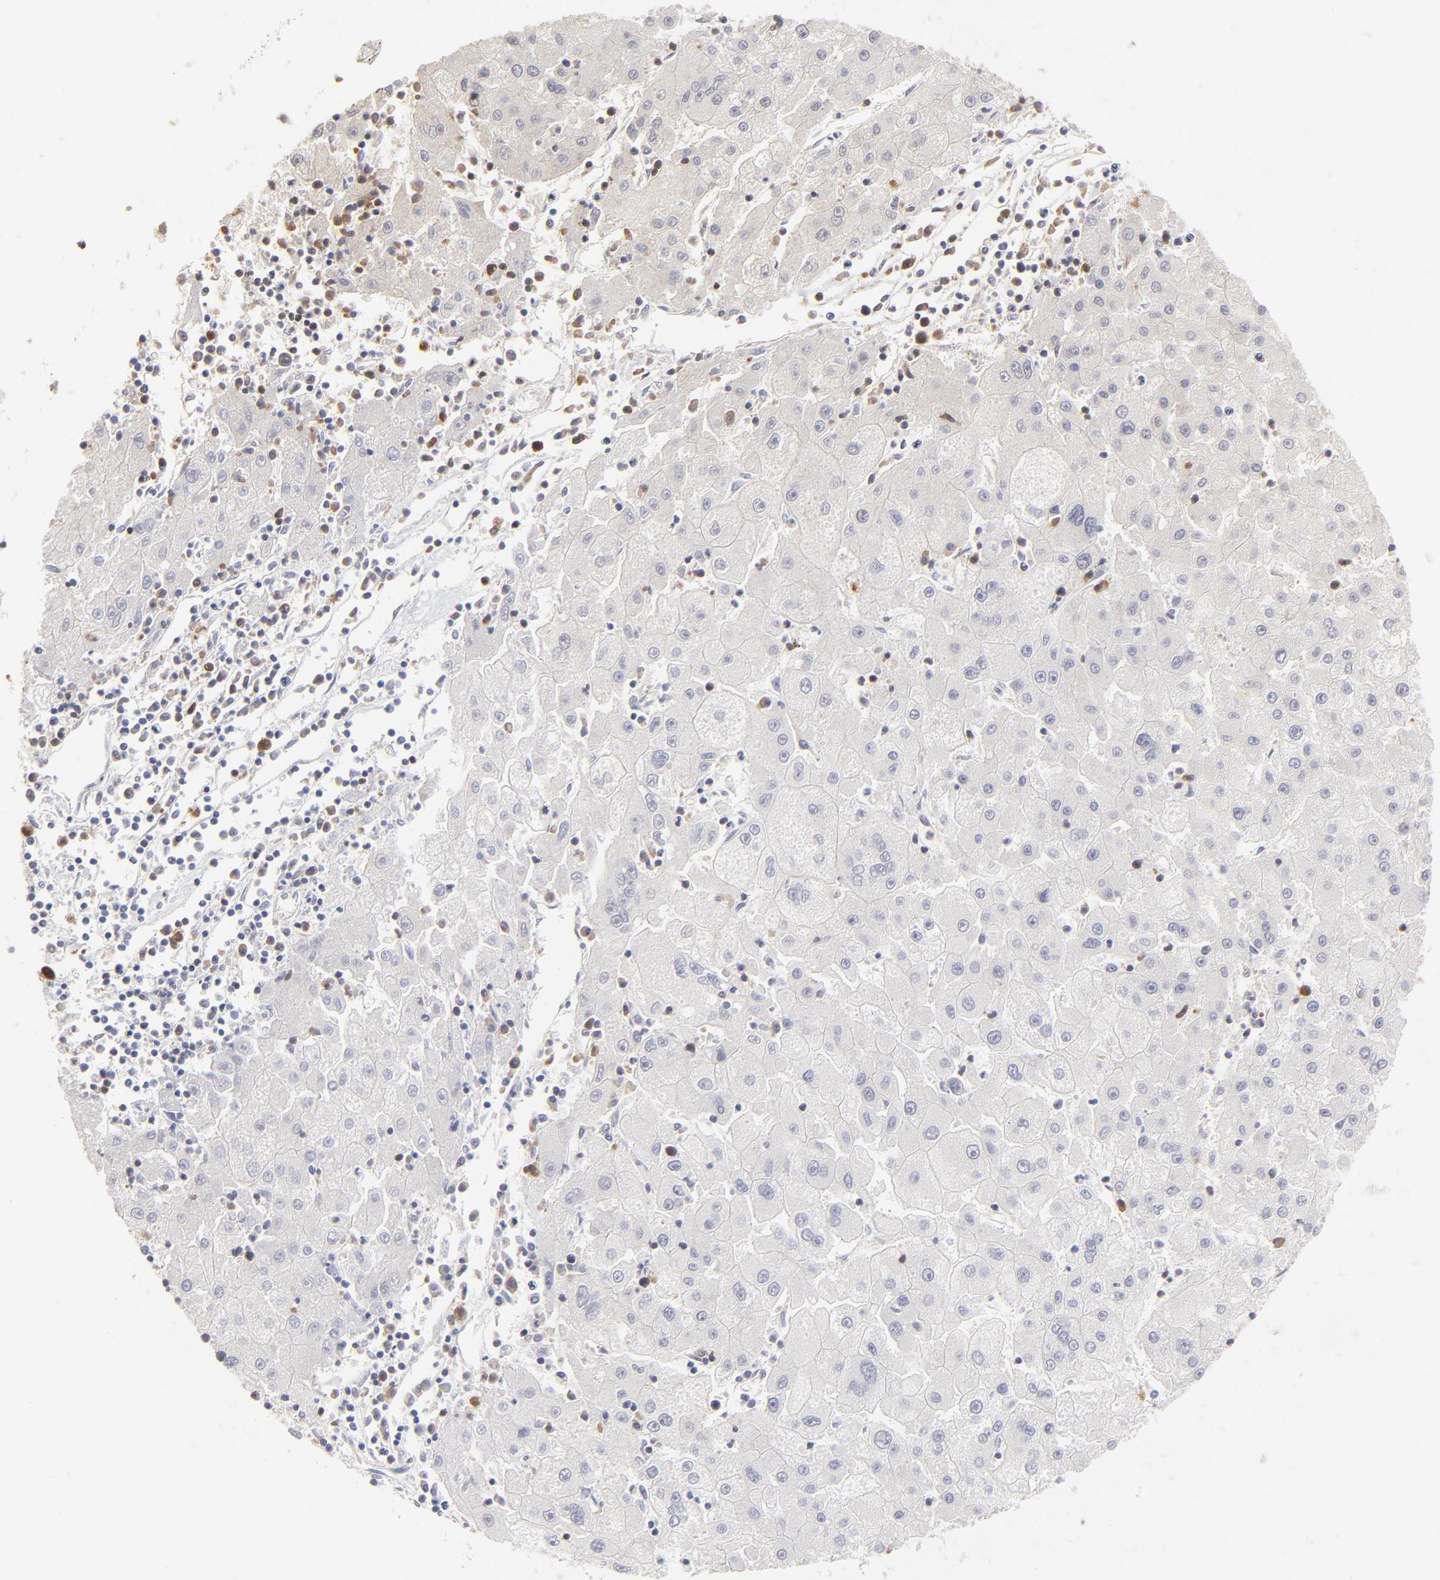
{"staining": {"intensity": "negative", "quantity": "none", "location": "none"}, "tissue": "liver cancer", "cell_type": "Tumor cells", "image_type": "cancer", "snomed": [{"axis": "morphology", "description": "Carcinoma, Hepatocellular, NOS"}, {"axis": "topography", "description": "Liver"}], "caption": "IHC image of neoplastic tissue: liver hepatocellular carcinoma stained with DAB (3,3'-diaminobenzidine) shows no significant protein positivity in tumor cells.", "gene": "CASP3", "patient": {"sex": "male", "age": 72}}